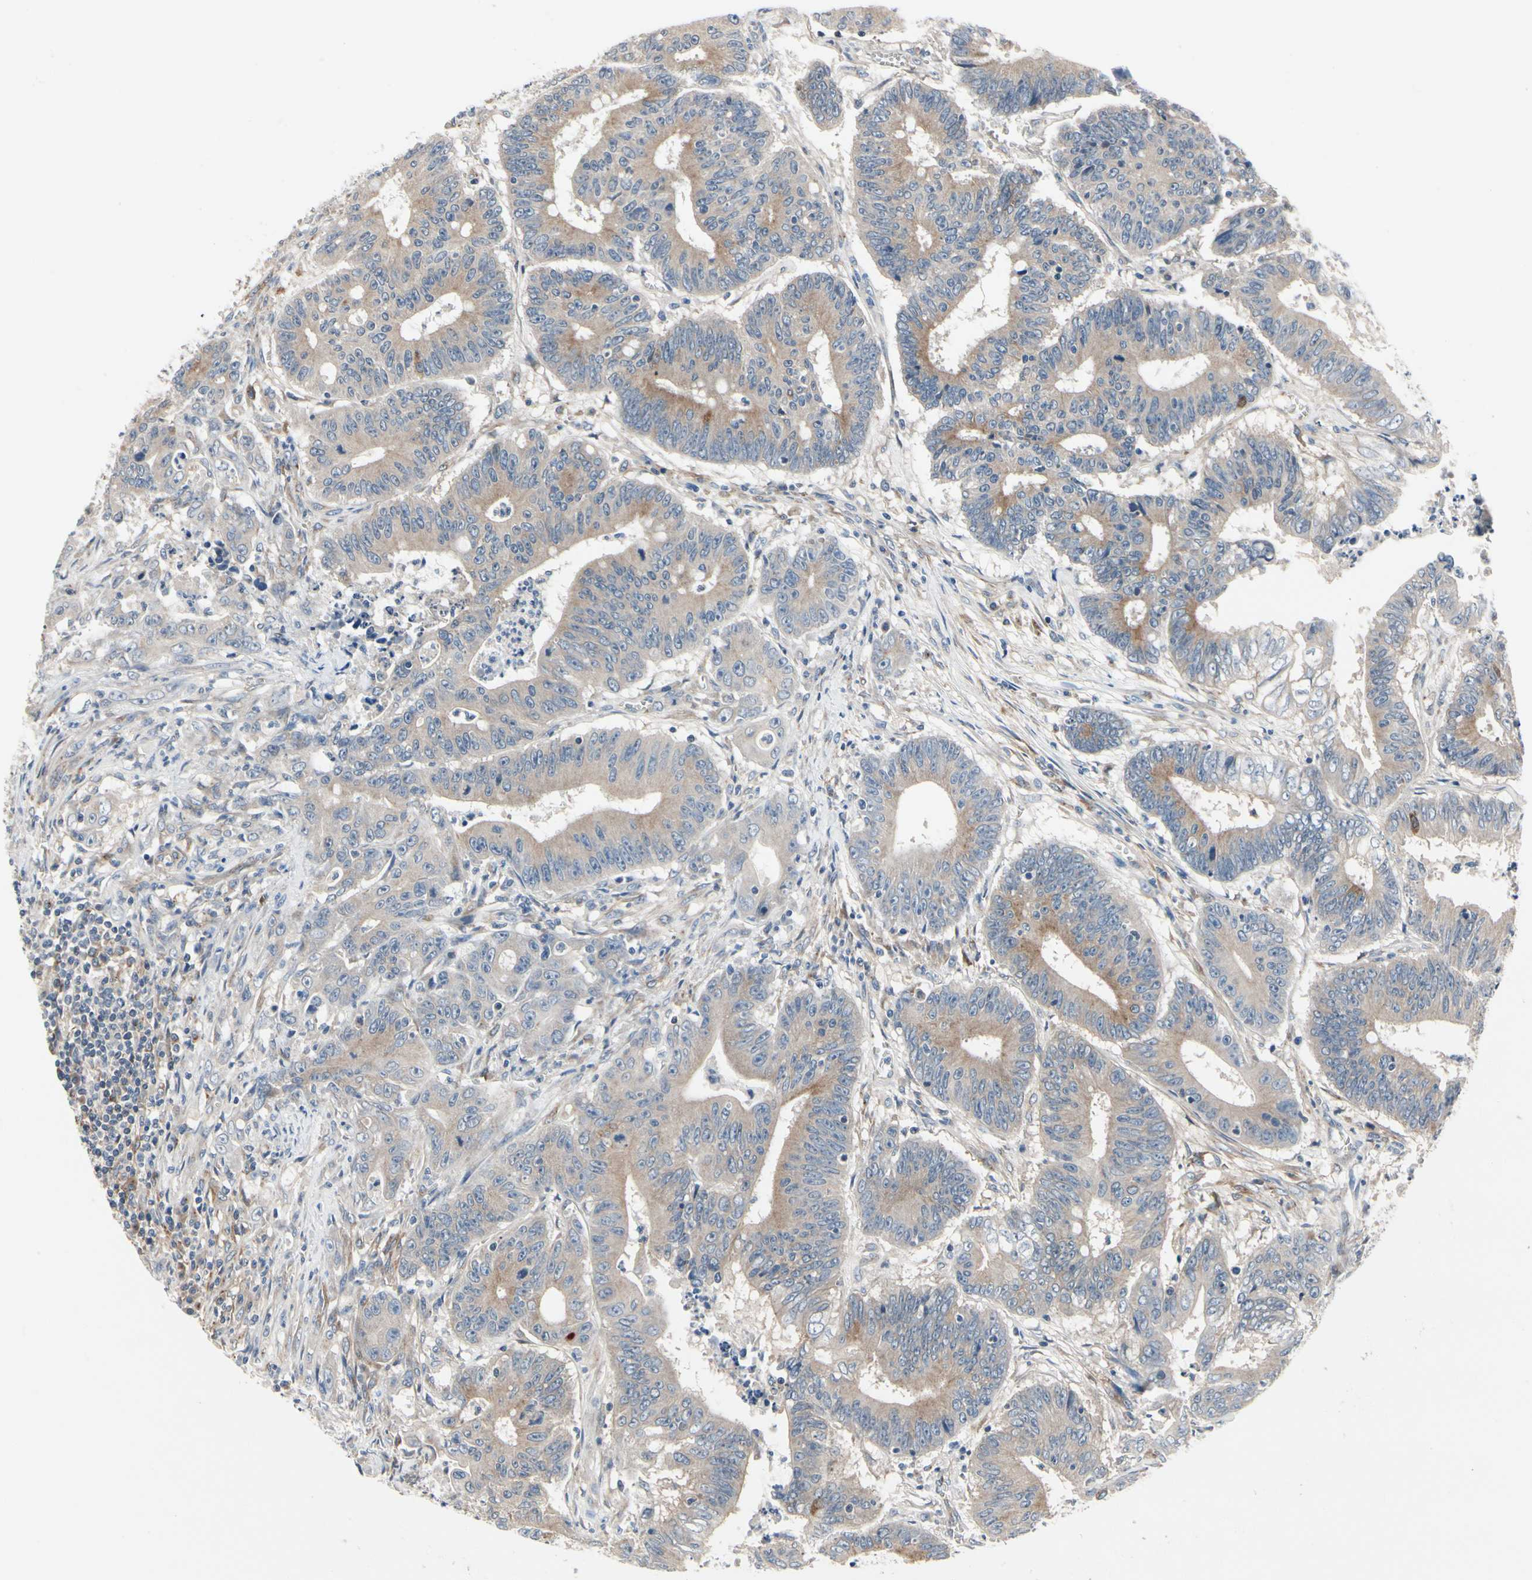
{"staining": {"intensity": "moderate", "quantity": "25%-75%", "location": "cytoplasmic/membranous"}, "tissue": "colorectal cancer", "cell_type": "Tumor cells", "image_type": "cancer", "snomed": [{"axis": "morphology", "description": "Adenocarcinoma, NOS"}, {"axis": "topography", "description": "Colon"}], "caption": "High-magnification brightfield microscopy of colorectal adenocarcinoma stained with DAB (brown) and counterstained with hematoxylin (blue). tumor cells exhibit moderate cytoplasmic/membranous positivity is present in about25%-75% of cells.", "gene": "PRKAR2B", "patient": {"sex": "male", "age": 45}}